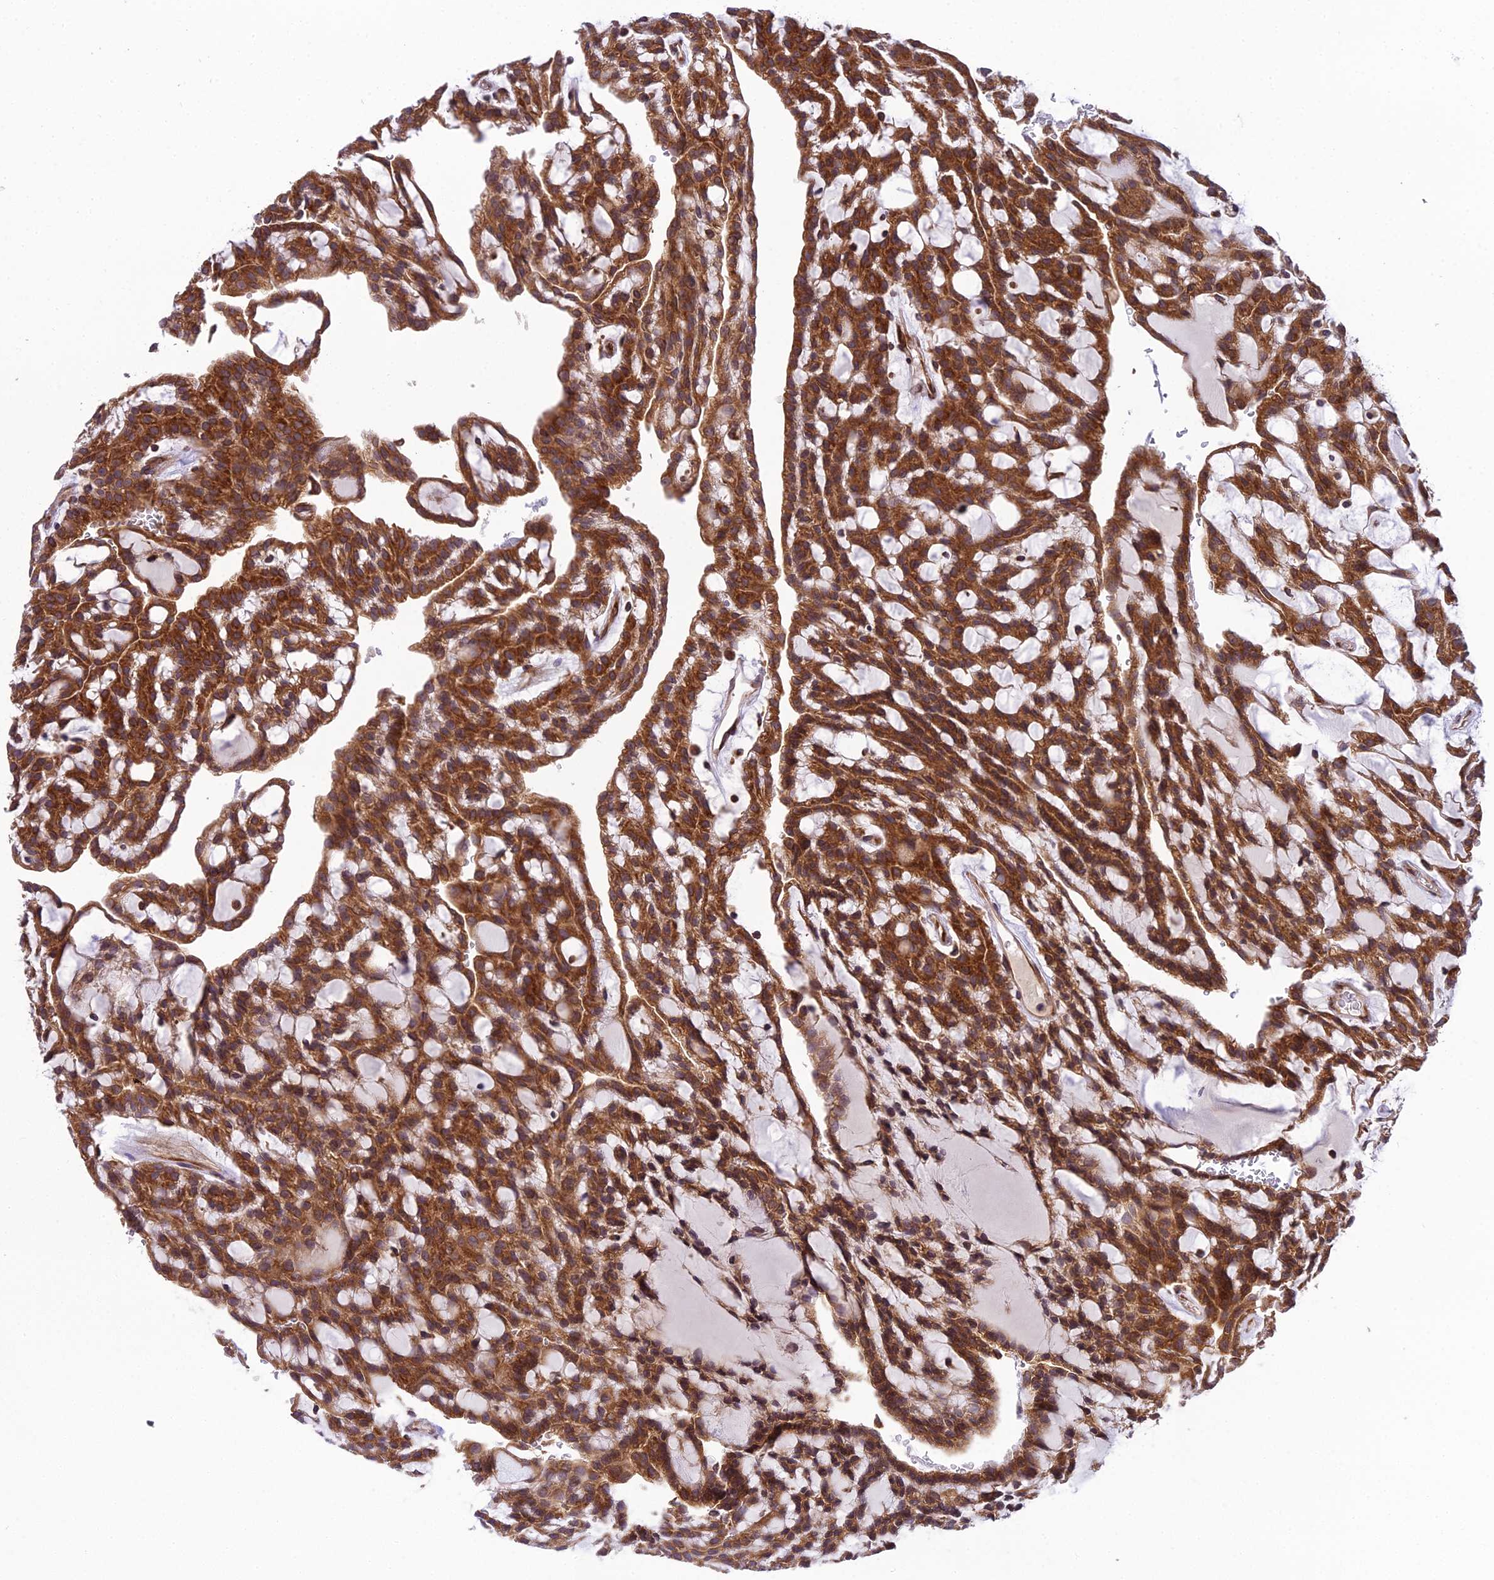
{"staining": {"intensity": "strong", "quantity": ">75%", "location": "cytoplasmic/membranous"}, "tissue": "renal cancer", "cell_type": "Tumor cells", "image_type": "cancer", "snomed": [{"axis": "morphology", "description": "Adenocarcinoma, NOS"}, {"axis": "topography", "description": "Kidney"}], "caption": "IHC (DAB) staining of human renal cancer shows strong cytoplasmic/membranous protein expression in about >75% of tumor cells. The staining is performed using DAB (3,3'-diaminobenzidine) brown chromogen to label protein expression. The nuclei are counter-stained blue using hematoxylin.", "gene": "DHCR7", "patient": {"sex": "male", "age": 63}}